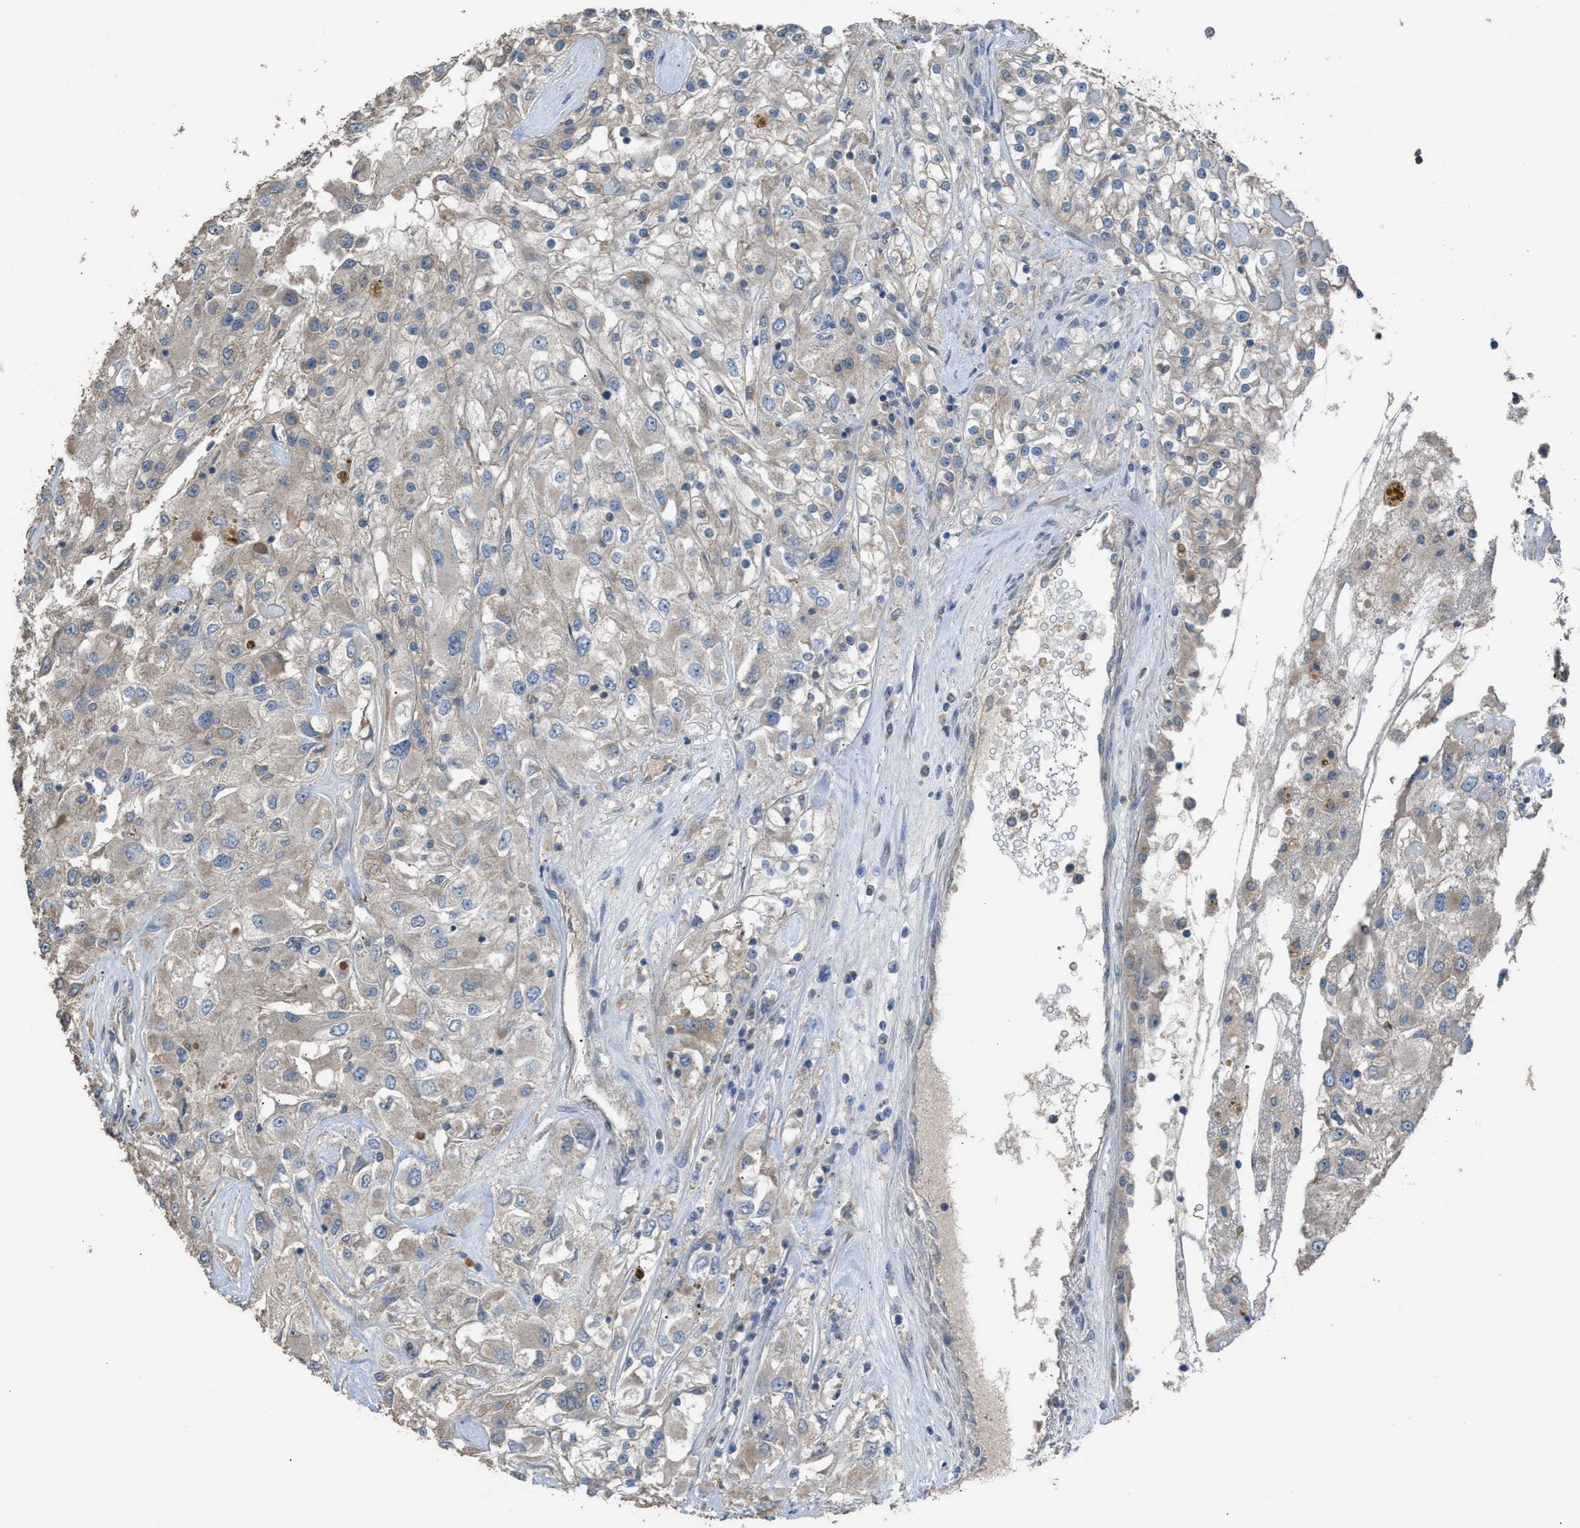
{"staining": {"intensity": "weak", "quantity": "<25%", "location": "cytoplasmic/membranous"}, "tissue": "renal cancer", "cell_type": "Tumor cells", "image_type": "cancer", "snomed": [{"axis": "morphology", "description": "Adenocarcinoma, NOS"}, {"axis": "topography", "description": "Kidney"}], "caption": "High magnification brightfield microscopy of renal cancer stained with DAB (brown) and counterstained with hematoxylin (blue): tumor cells show no significant expression.", "gene": "TPK1", "patient": {"sex": "female", "age": 52}}